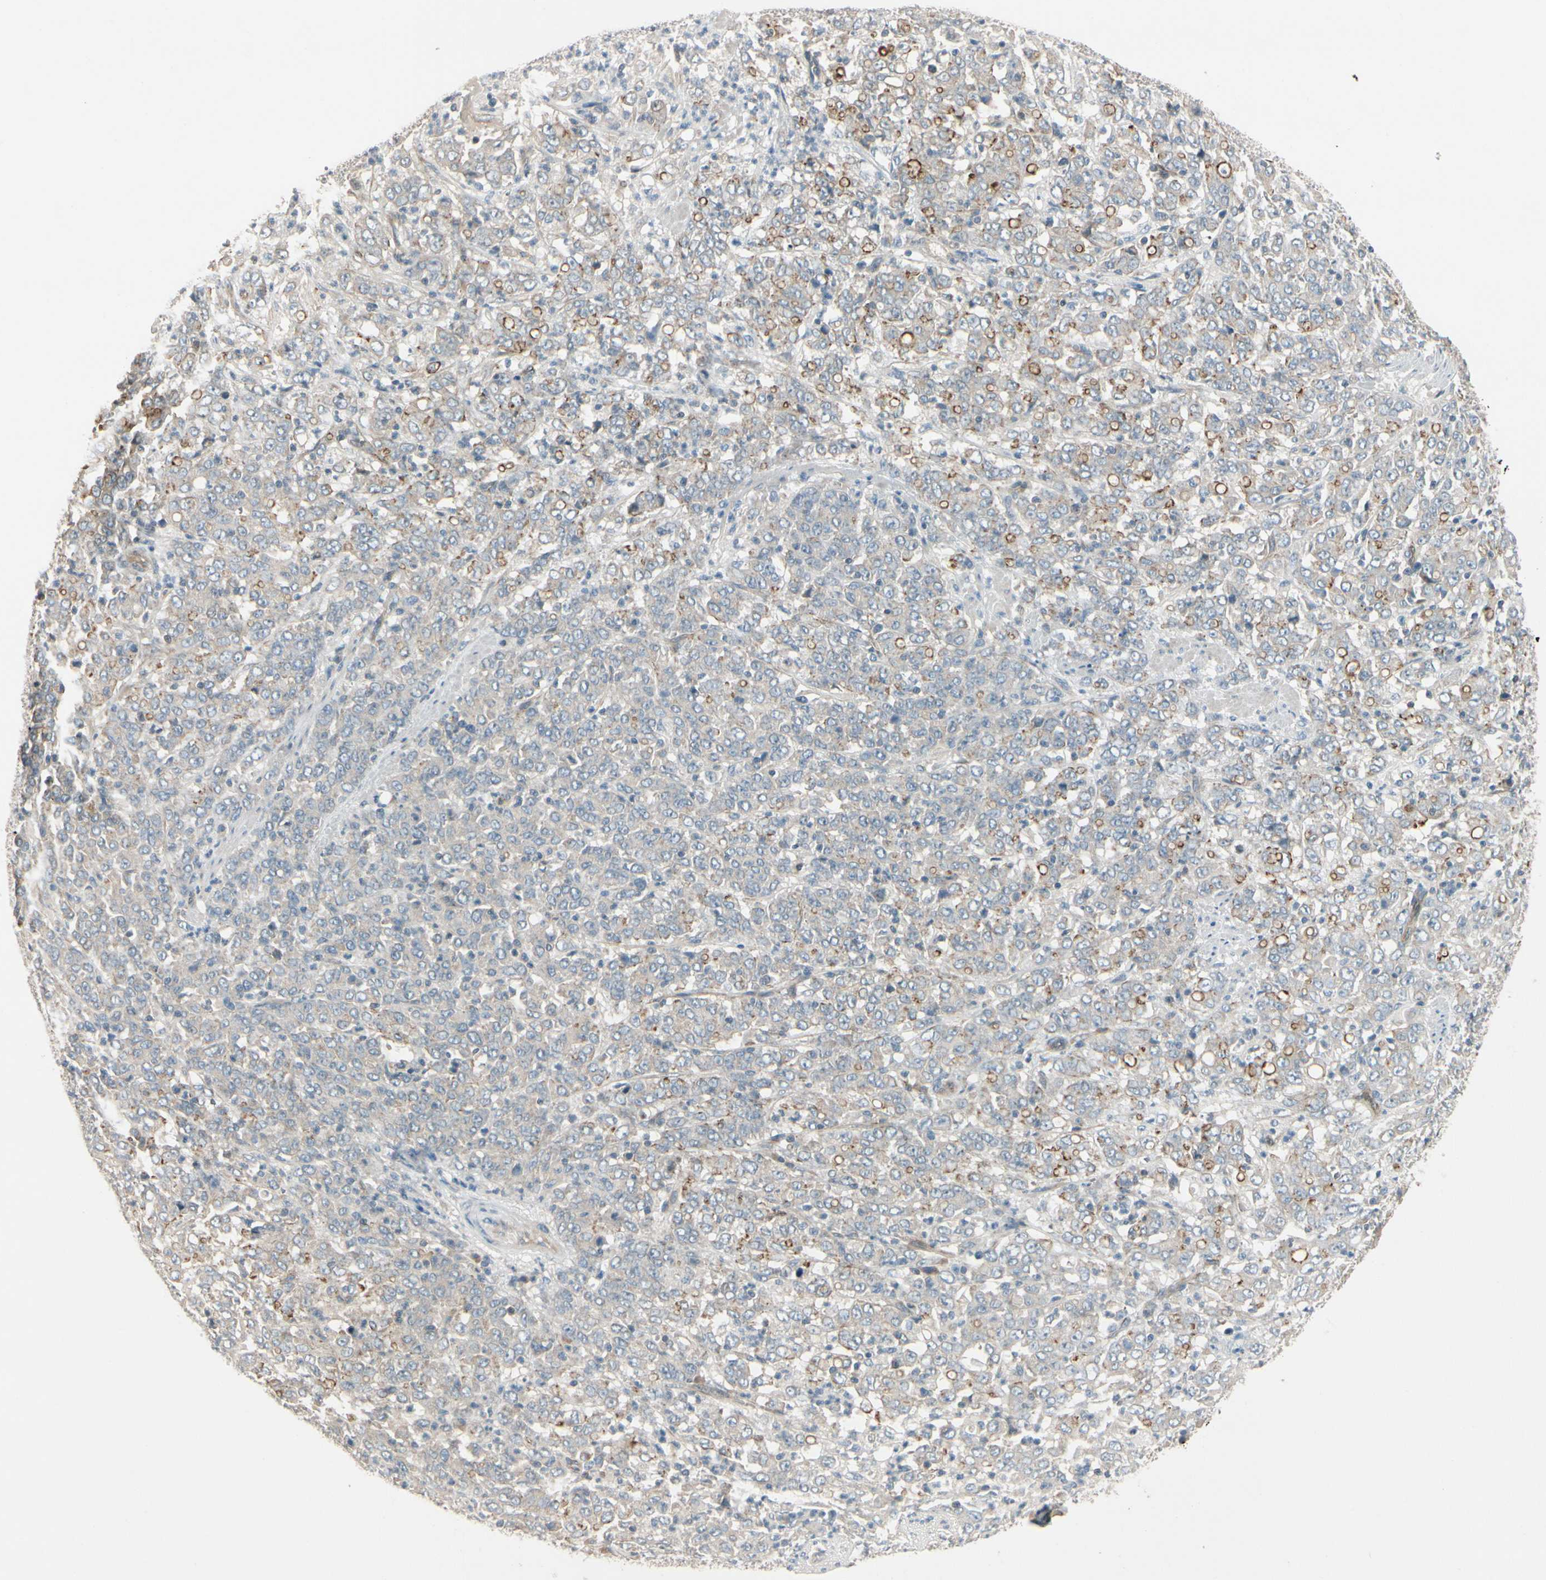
{"staining": {"intensity": "moderate", "quantity": "<25%", "location": "cytoplasmic/membranous"}, "tissue": "stomach cancer", "cell_type": "Tumor cells", "image_type": "cancer", "snomed": [{"axis": "morphology", "description": "Adenocarcinoma, NOS"}, {"axis": "topography", "description": "Stomach, lower"}], "caption": "Protein expression analysis of human adenocarcinoma (stomach) reveals moderate cytoplasmic/membranous expression in about <25% of tumor cells.", "gene": "PPP3CB", "patient": {"sex": "female", "age": 71}}